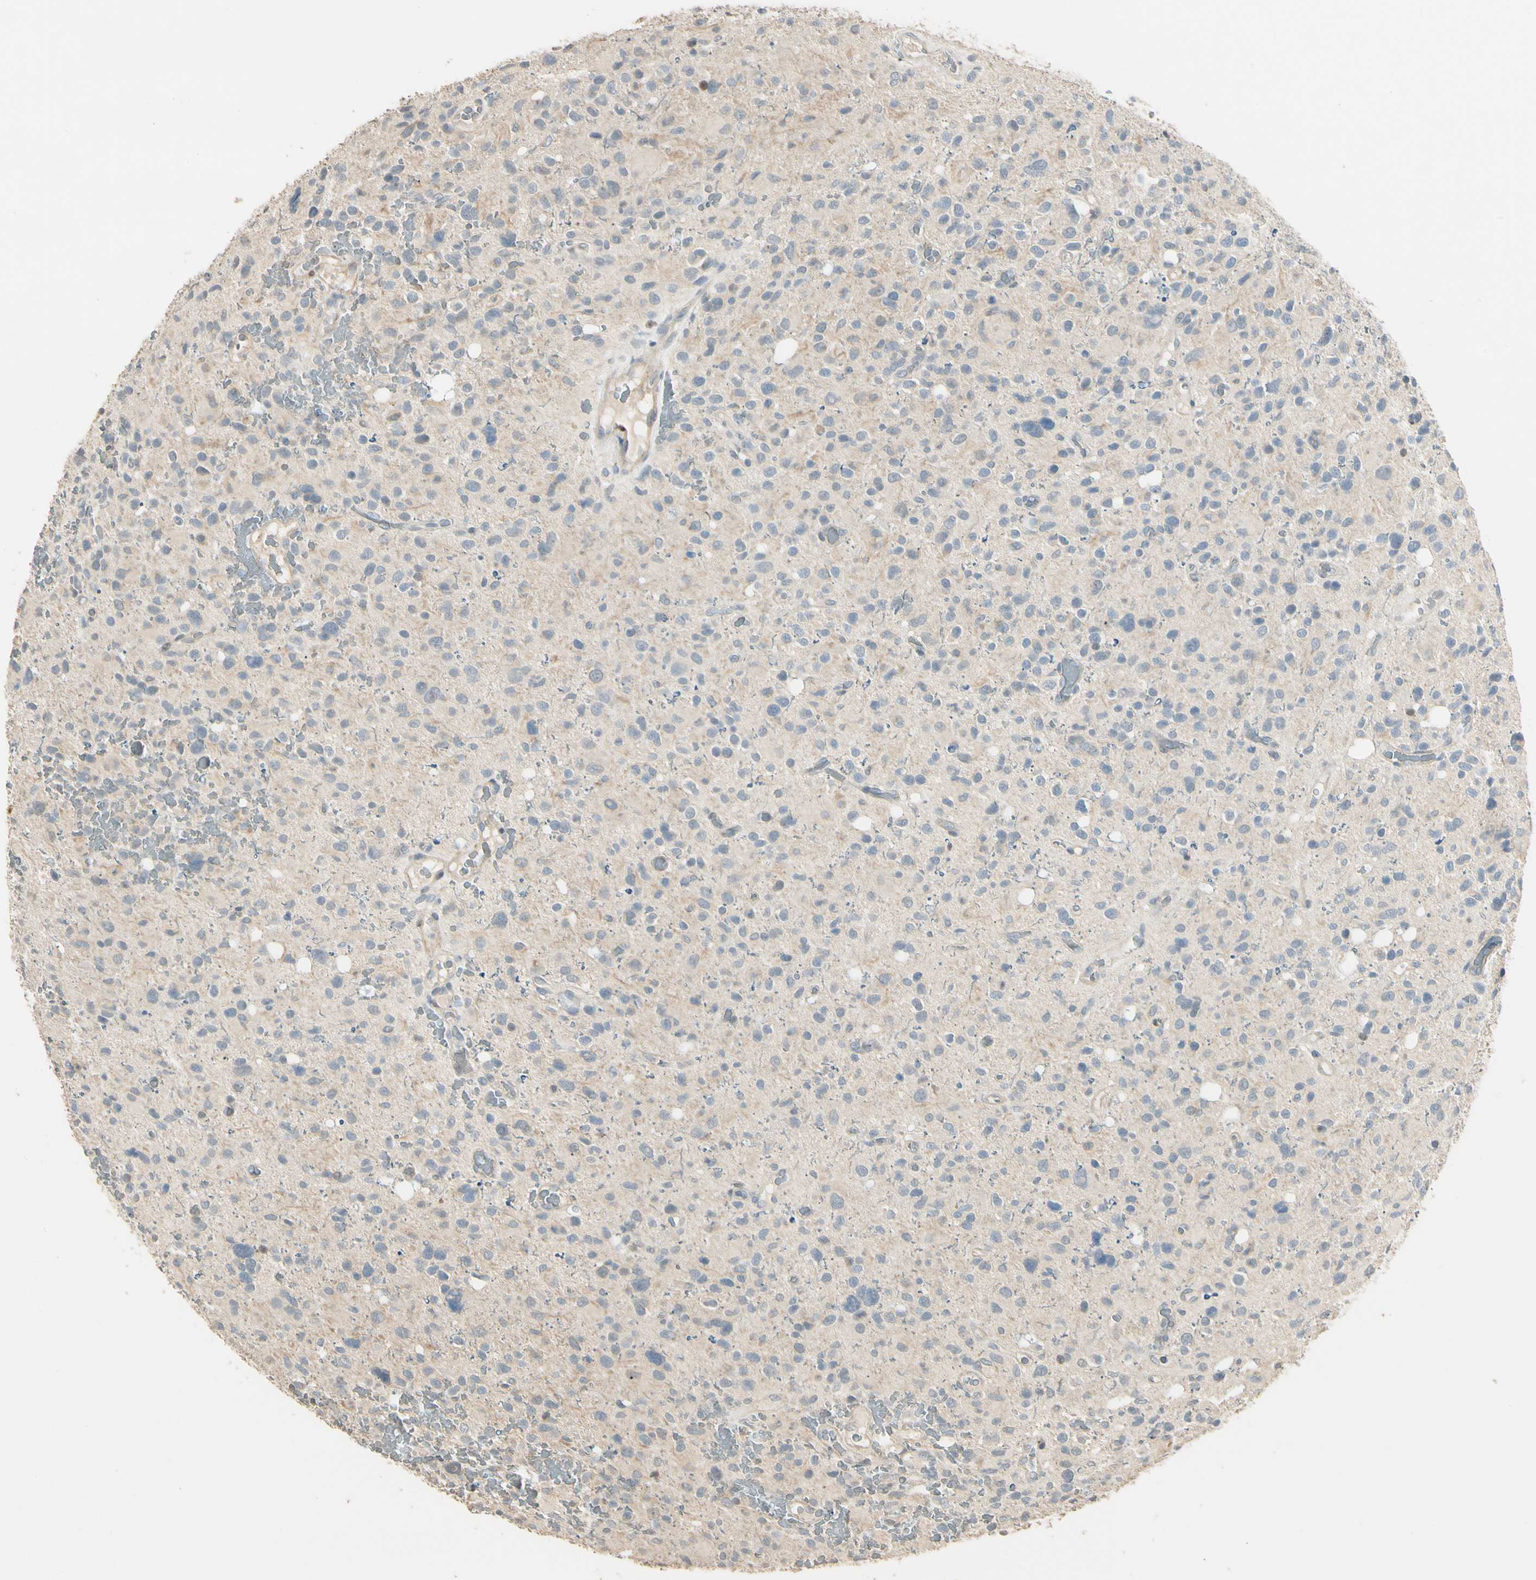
{"staining": {"intensity": "negative", "quantity": "none", "location": "none"}, "tissue": "glioma", "cell_type": "Tumor cells", "image_type": "cancer", "snomed": [{"axis": "morphology", "description": "Glioma, malignant, High grade"}, {"axis": "topography", "description": "Brain"}], "caption": "There is no significant staining in tumor cells of glioma. Brightfield microscopy of IHC stained with DAB (brown) and hematoxylin (blue), captured at high magnification.", "gene": "GNE", "patient": {"sex": "male", "age": 48}}